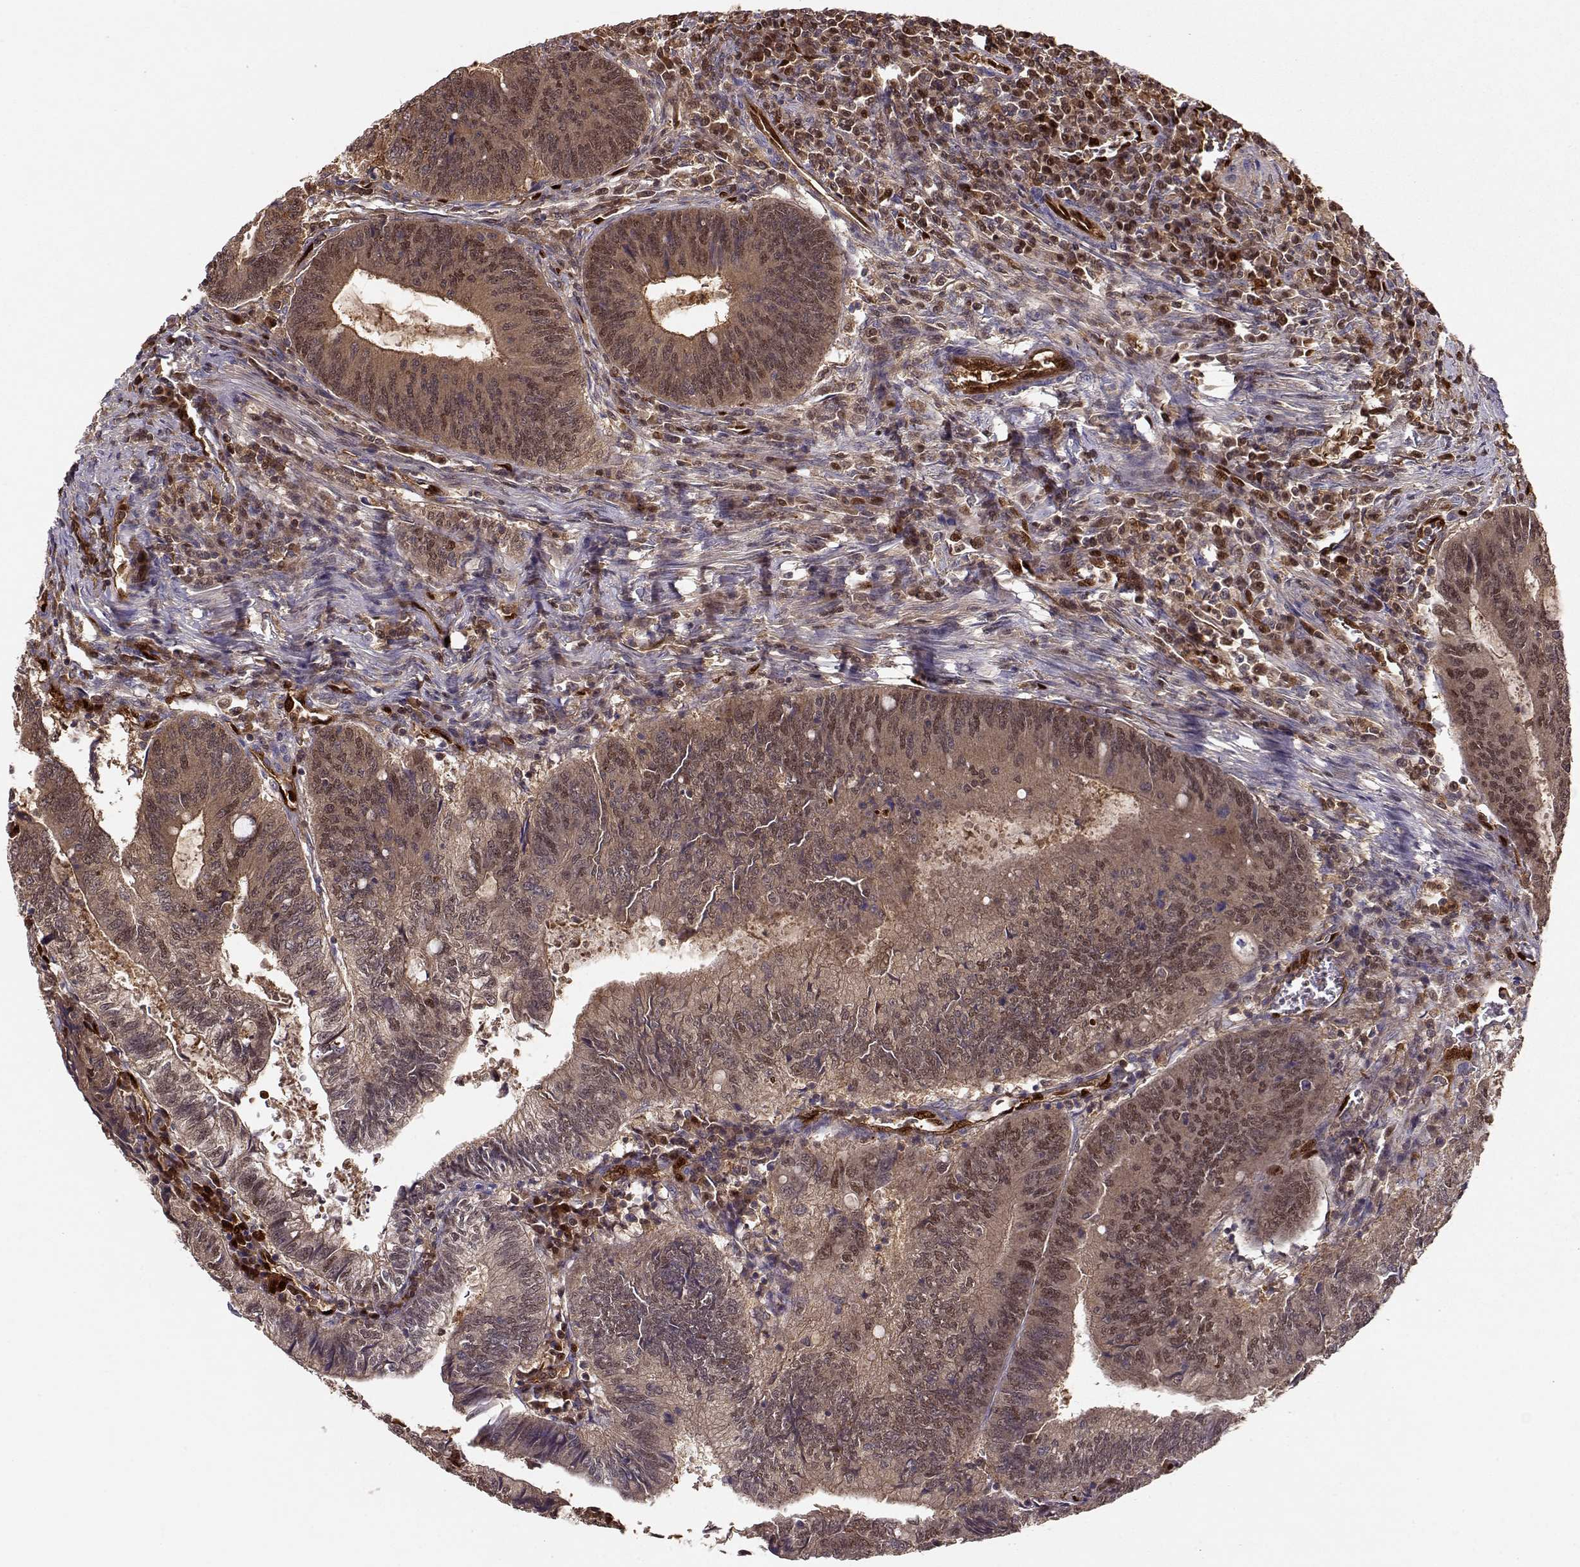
{"staining": {"intensity": "weak", "quantity": "25%-75%", "location": "cytoplasmic/membranous,nuclear"}, "tissue": "colorectal cancer", "cell_type": "Tumor cells", "image_type": "cancer", "snomed": [{"axis": "morphology", "description": "Adenocarcinoma, NOS"}, {"axis": "topography", "description": "Colon"}], "caption": "Colorectal adenocarcinoma stained with IHC demonstrates weak cytoplasmic/membranous and nuclear staining in about 25%-75% of tumor cells. Immunohistochemistry stains the protein in brown and the nuclei are stained blue.", "gene": "PNP", "patient": {"sex": "male", "age": 67}}